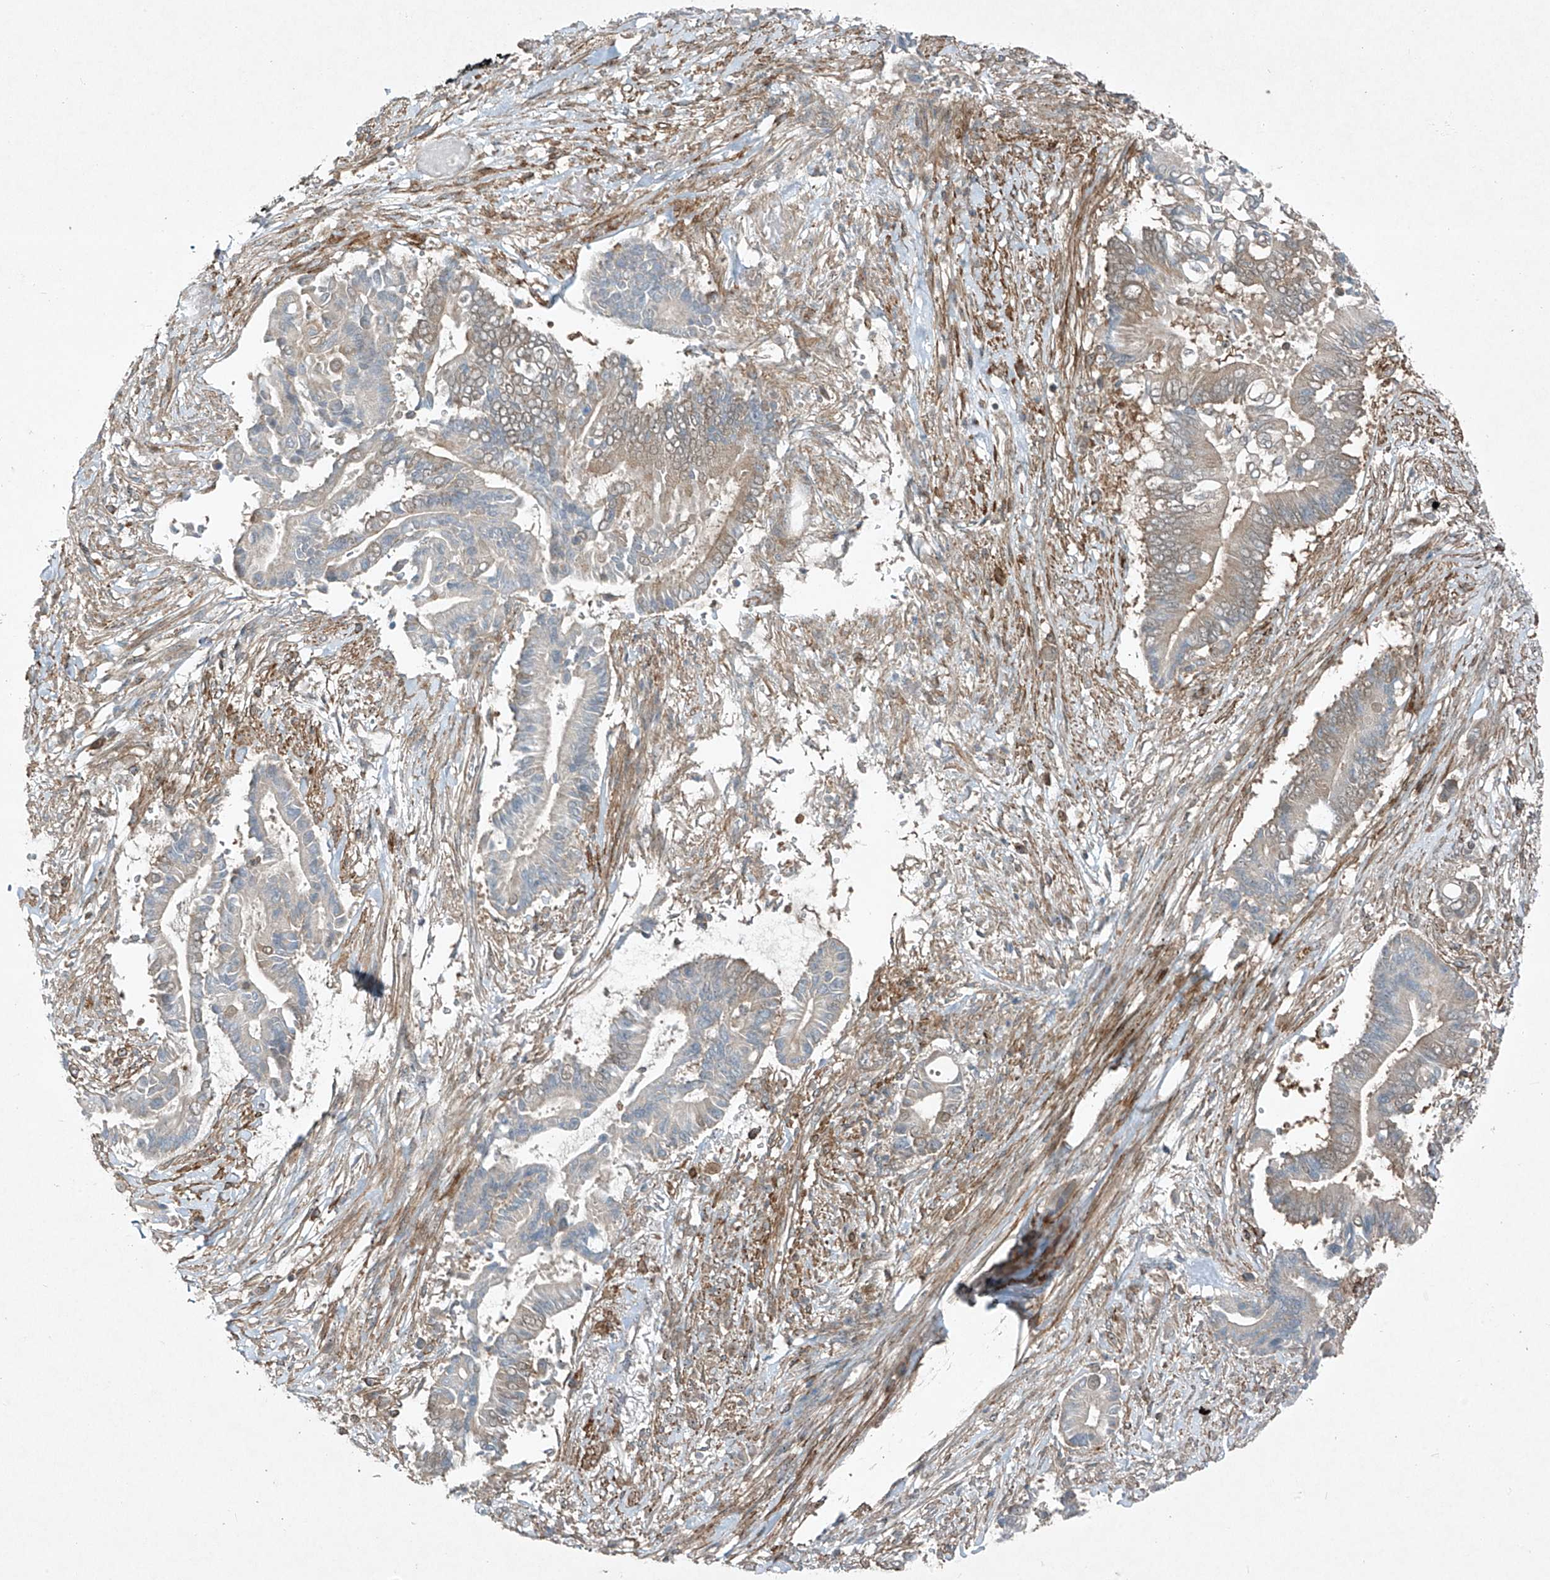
{"staining": {"intensity": "weak", "quantity": "<25%", "location": "cytoplasmic/membranous"}, "tissue": "pancreatic cancer", "cell_type": "Tumor cells", "image_type": "cancer", "snomed": [{"axis": "morphology", "description": "Adenocarcinoma, NOS"}, {"axis": "topography", "description": "Pancreas"}], "caption": "High power microscopy micrograph of an IHC histopathology image of pancreatic adenocarcinoma, revealing no significant positivity in tumor cells.", "gene": "PPCS", "patient": {"sex": "male", "age": 68}}